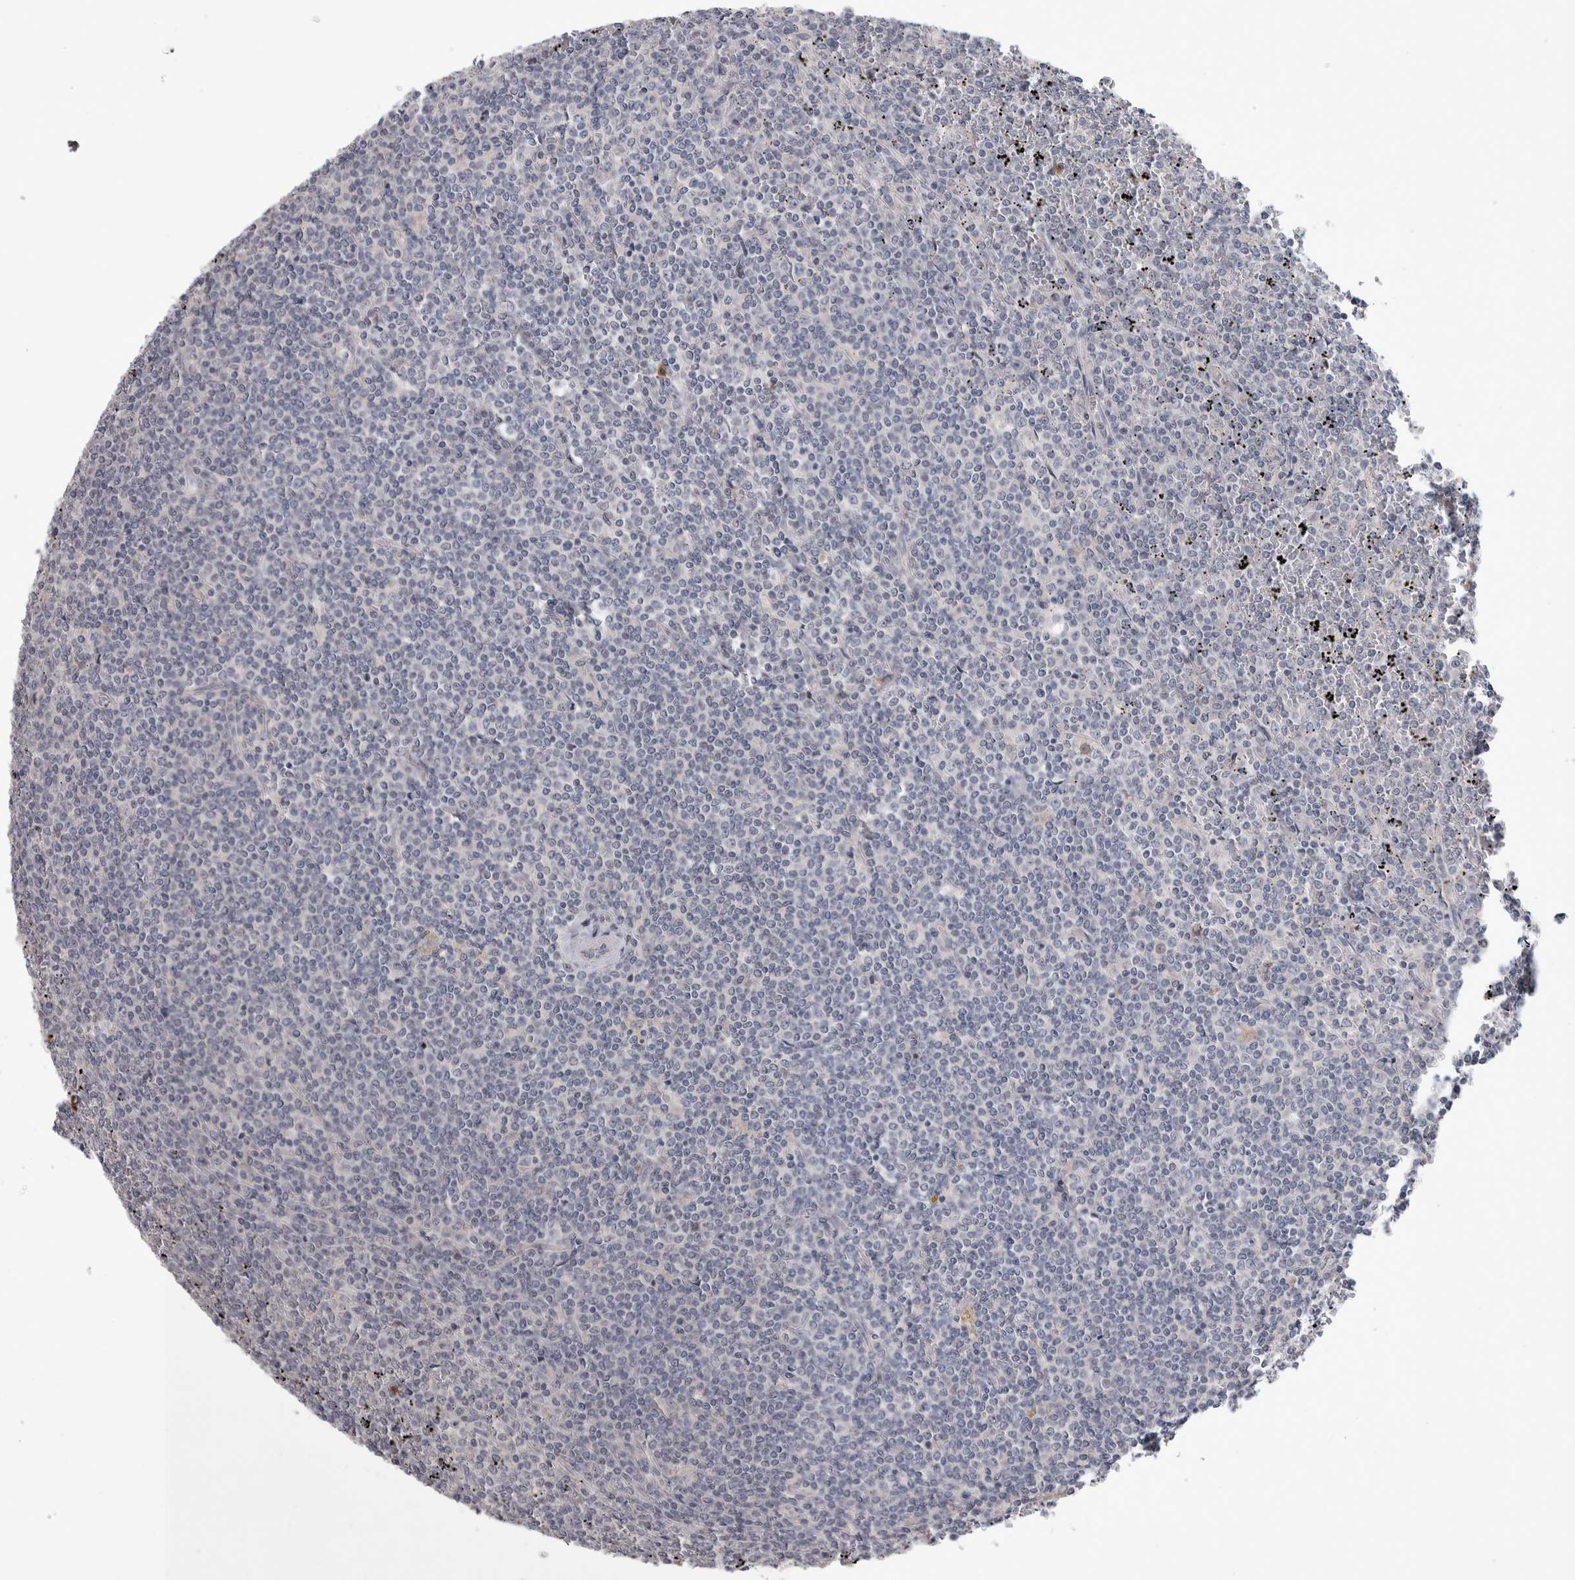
{"staining": {"intensity": "negative", "quantity": "none", "location": "none"}, "tissue": "lymphoma", "cell_type": "Tumor cells", "image_type": "cancer", "snomed": [{"axis": "morphology", "description": "Malignant lymphoma, non-Hodgkin's type, Low grade"}, {"axis": "topography", "description": "Spleen"}], "caption": "Malignant lymphoma, non-Hodgkin's type (low-grade) was stained to show a protein in brown. There is no significant positivity in tumor cells.", "gene": "IBTK", "patient": {"sex": "female", "age": 19}}